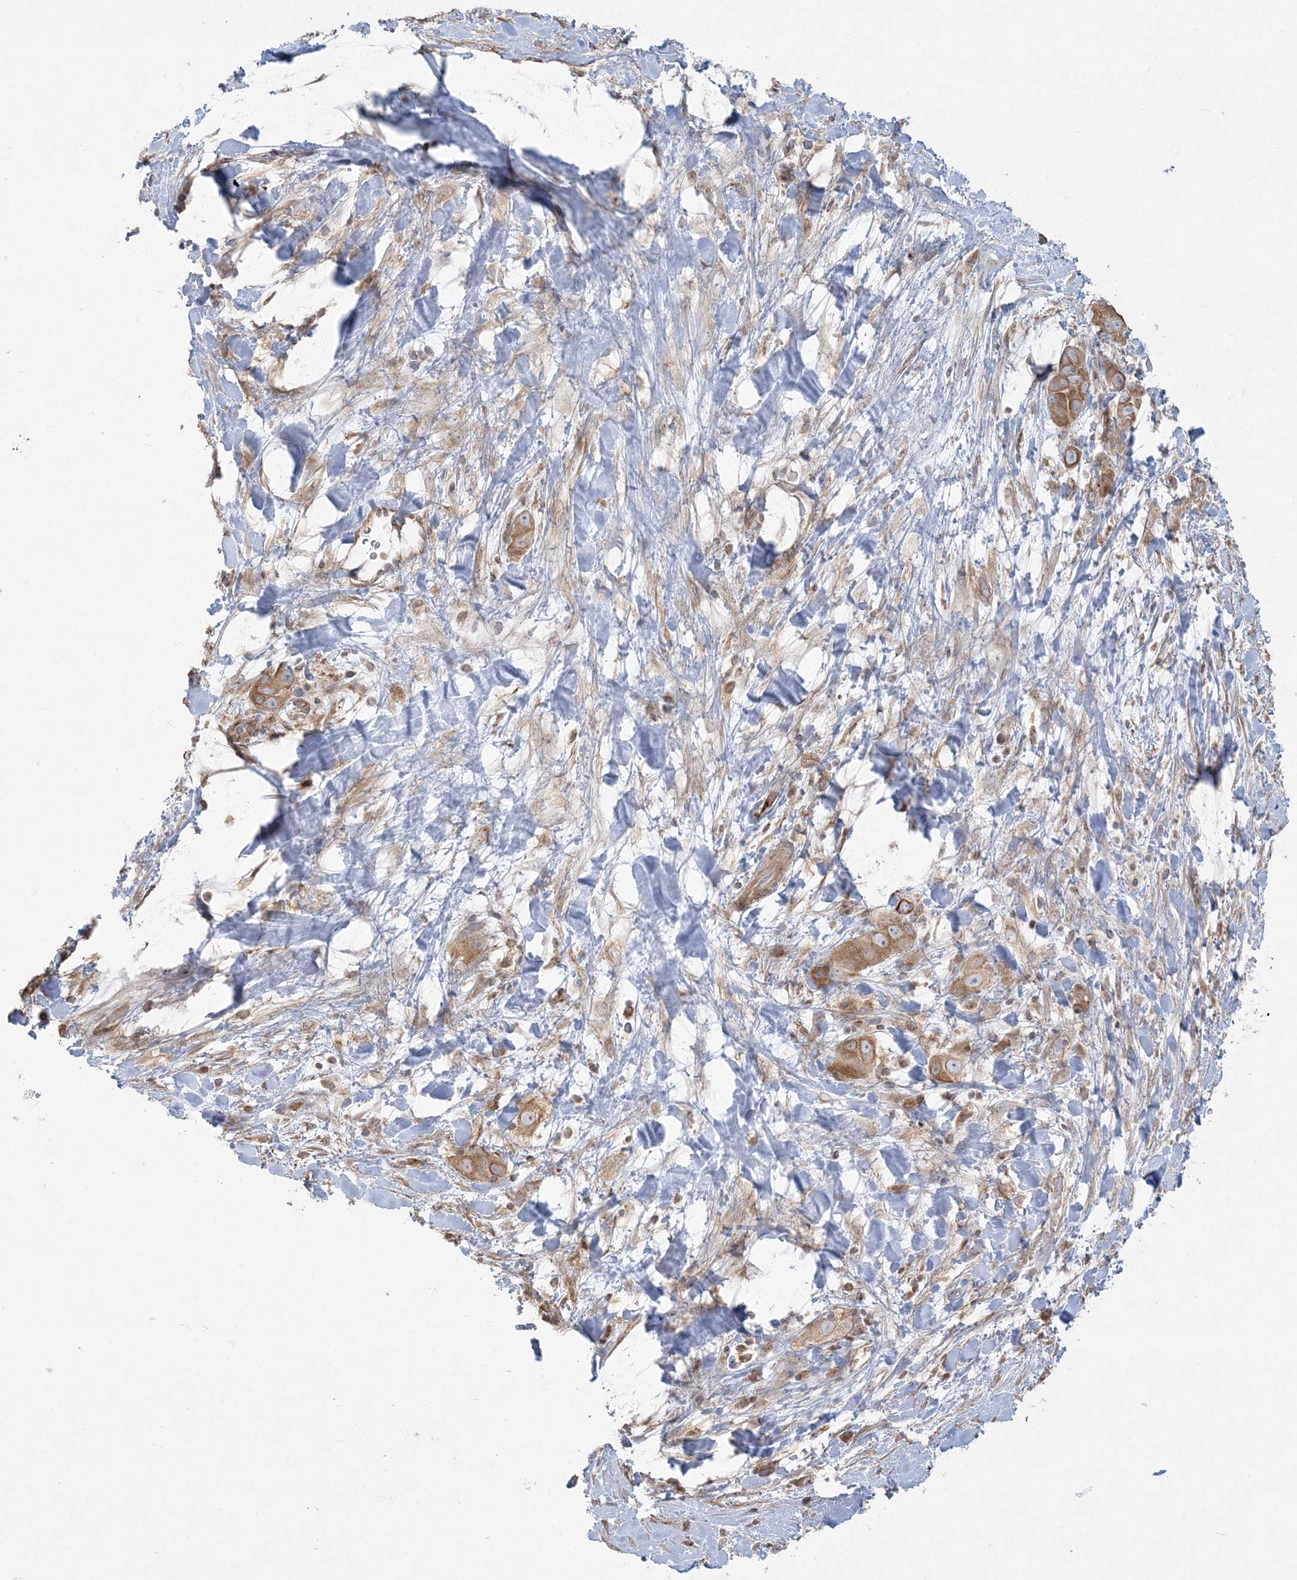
{"staining": {"intensity": "moderate", "quantity": ">75%", "location": "cytoplasmic/membranous"}, "tissue": "liver cancer", "cell_type": "Tumor cells", "image_type": "cancer", "snomed": [{"axis": "morphology", "description": "Cholangiocarcinoma"}, {"axis": "topography", "description": "Liver"}], "caption": "DAB immunohistochemical staining of human liver cancer displays moderate cytoplasmic/membranous protein positivity in about >75% of tumor cells.", "gene": "ZC3H6", "patient": {"sex": "female", "age": 52}}